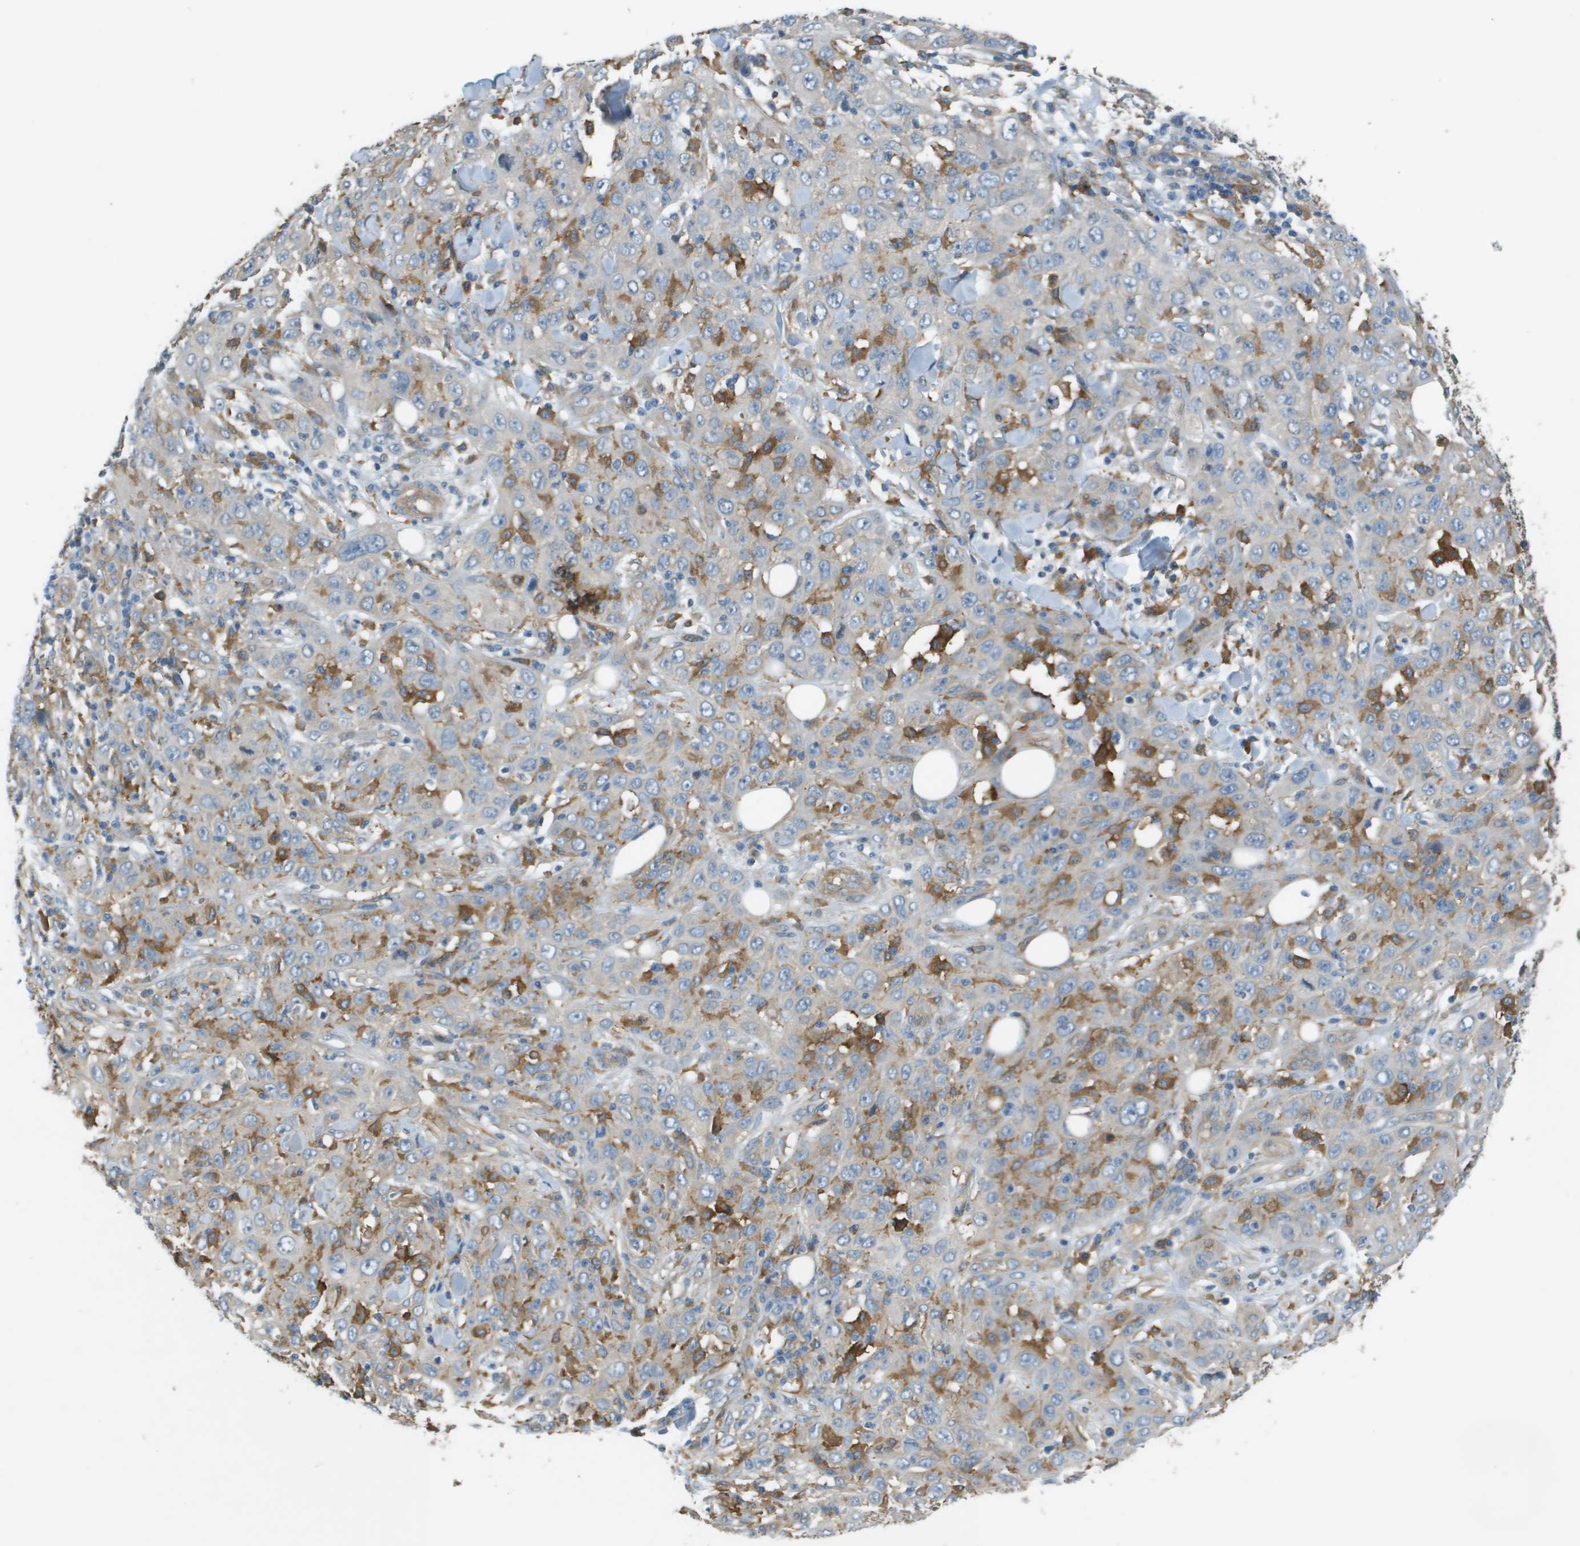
{"staining": {"intensity": "weak", "quantity": "<25%", "location": "cytoplasmic/membranous"}, "tissue": "skin cancer", "cell_type": "Tumor cells", "image_type": "cancer", "snomed": [{"axis": "morphology", "description": "Squamous cell carcinoma, NOS"}, {"axis": "topography", "description": "Skin"}], "caption": "This micrograph is of skin cancer (squamous cell carcinoma) stained with immunohistochemistry to label a protein in brown with the nuclei are counter-stained blue. There is no positivity in tumor cells.", "gene": "CORO1B", "patient": {"sex": "female", "age": 88}}